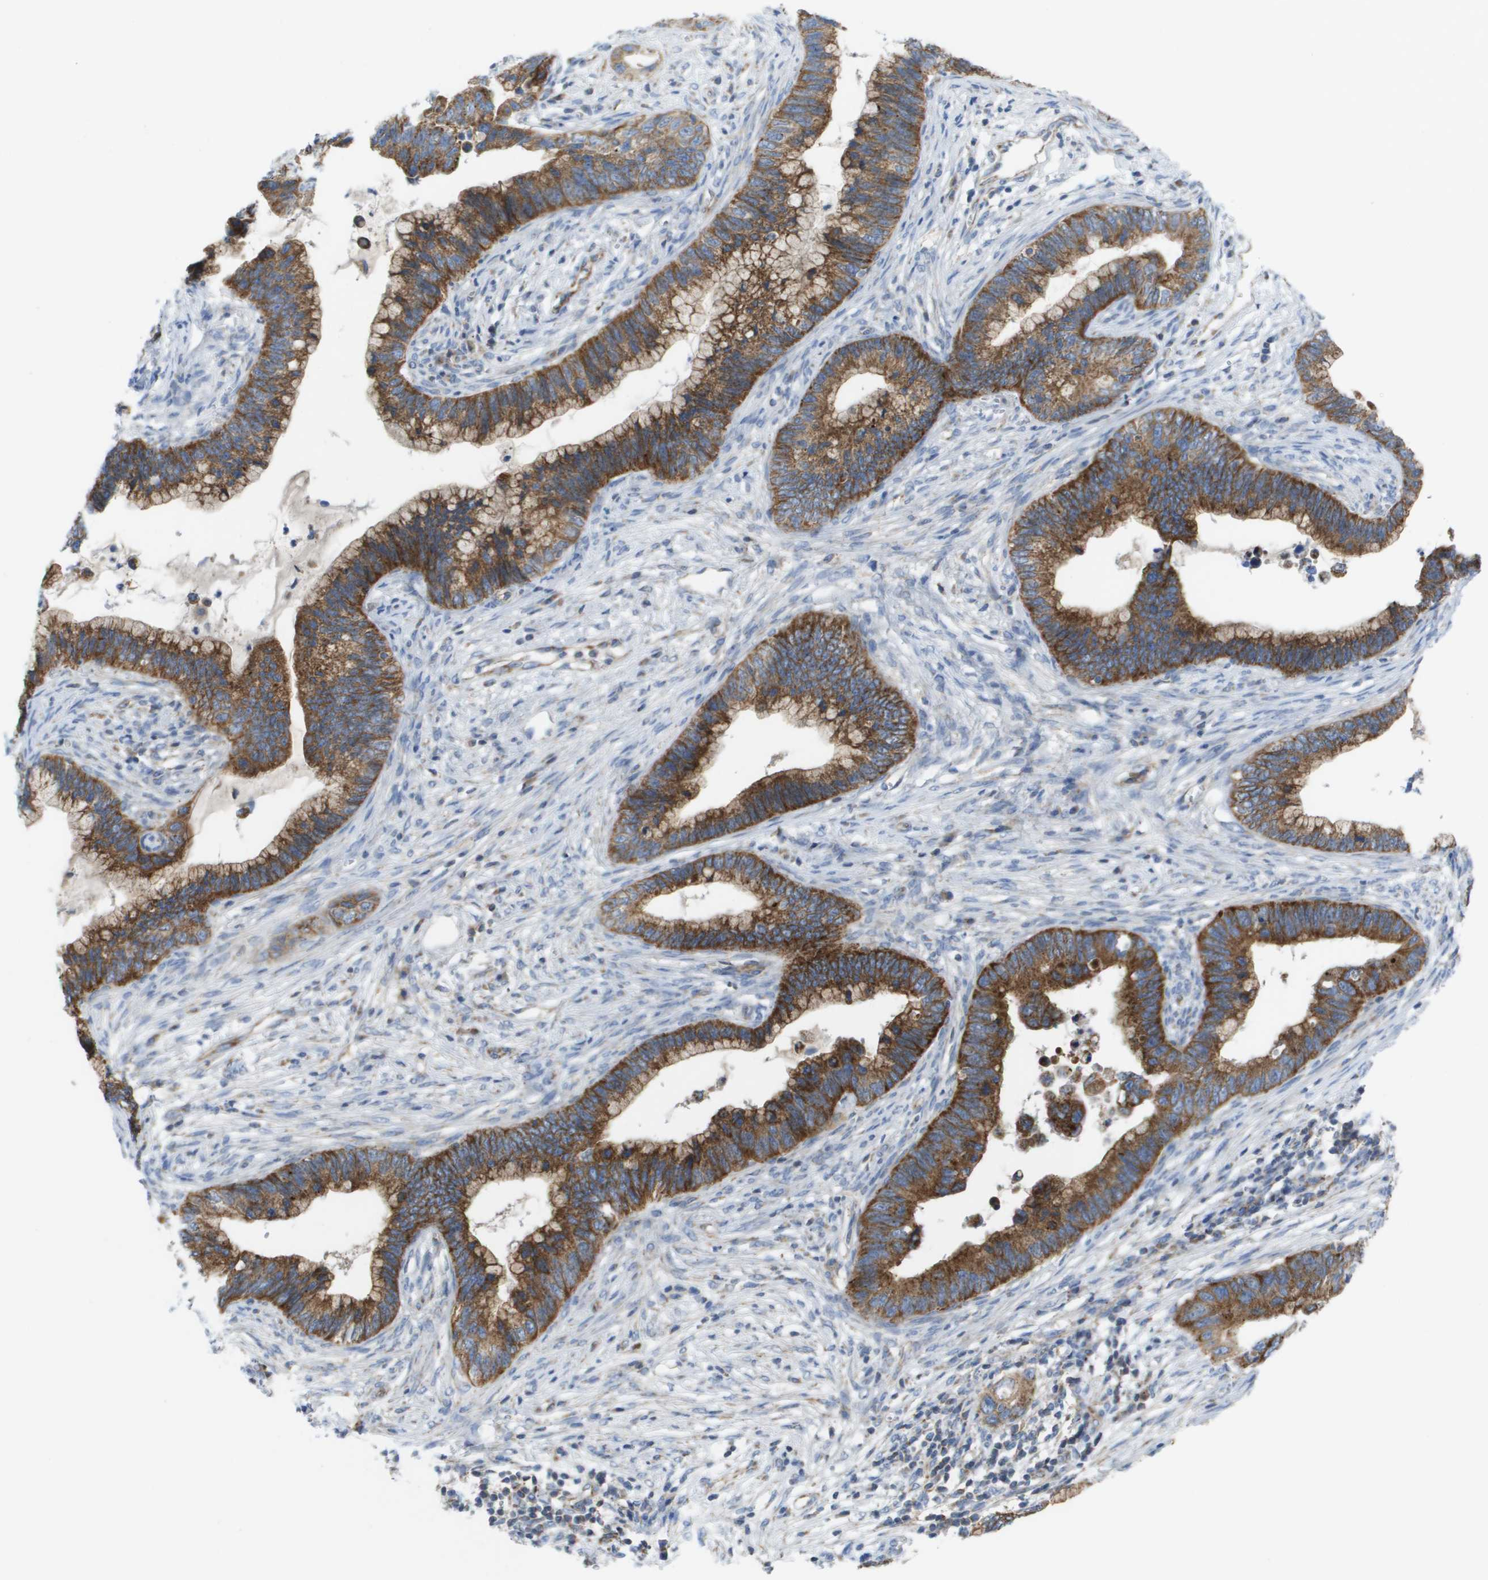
{"staining": {"intensity": "strong", "quantity": ">75%", "location": "cytoplasmic/membranous"}, "tissue": "cervical cancer", "cell_type": "Tumor cells", "image_type": "cancer", "snomed": [{"axis": "morphology", "description": "Adenocarcinoma, NOS"}, {"axis": "topography", "description": "Cervix"}], "caption": "Tumor cells show high levels of strong cytoplasmic/membranous staining in approximately >75% of cells in human adenocarcinoma (cervical).", "gene": "FIS1", "patient": {"sex": "female", "age": 44}}